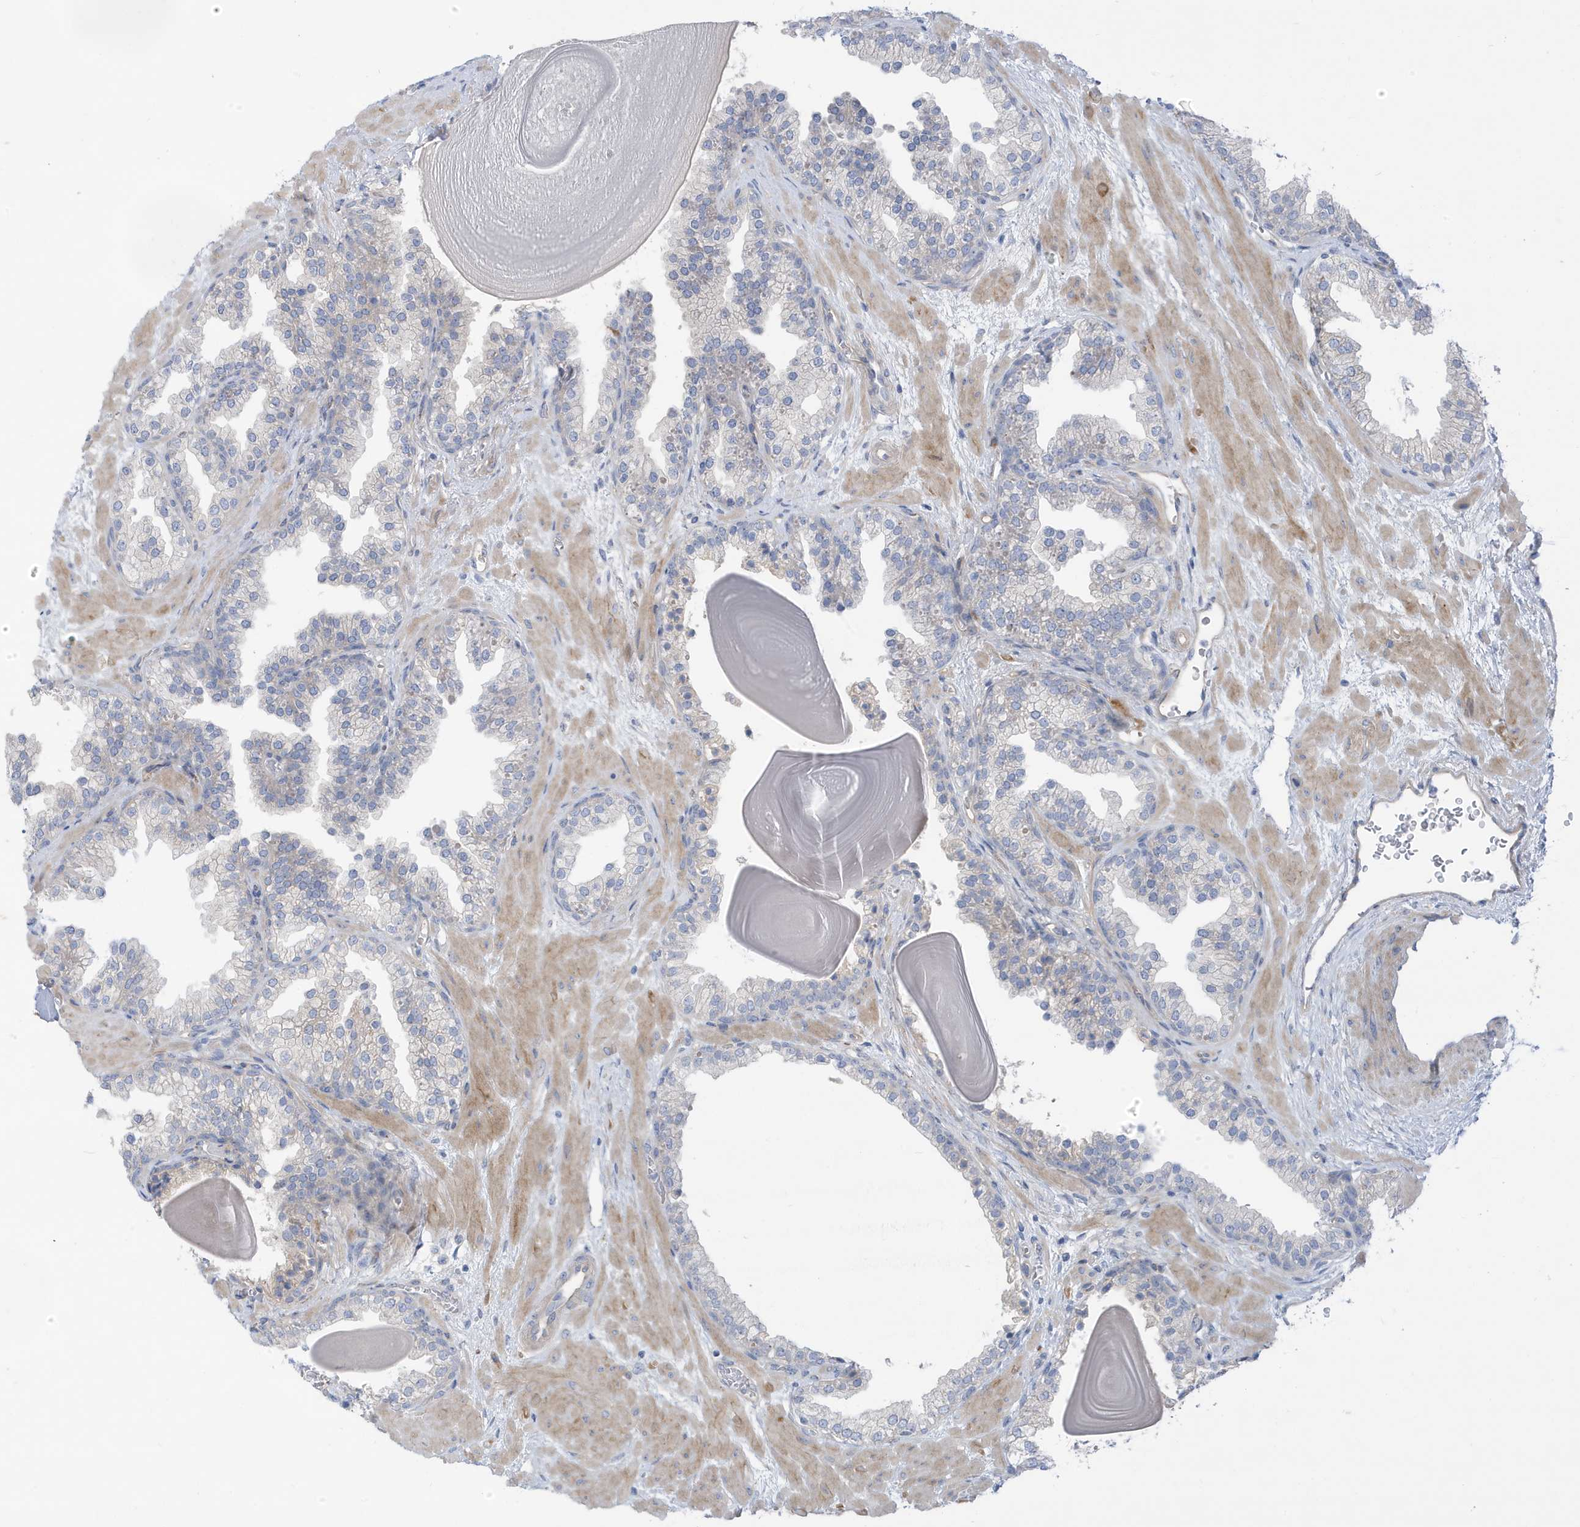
{"staining": {"intensity": "negative", "quantity": "none", "location": "none"}, "tissue": "prostate", "cell_type": "Glandular cells", "image_type": "normal", "snomed": [{"axis": "morphology", "description": "Normal tissue, NOS"}, {"axis": "topography", "description": "Prostate"}], "caption": "High power microscopy image of an IHC photomicrograph of normal prostate, revealing no significant expression in glandular cells. (Stains: DAB (3,3'-diaminobenzidine) immunohistochemistry (IHC) with hematoxylin counter stain, Microscopy: brightfield microscopy at high magnification).", "gene": "ATP13A5", "patient": {"sex": "male", "age": 48}}